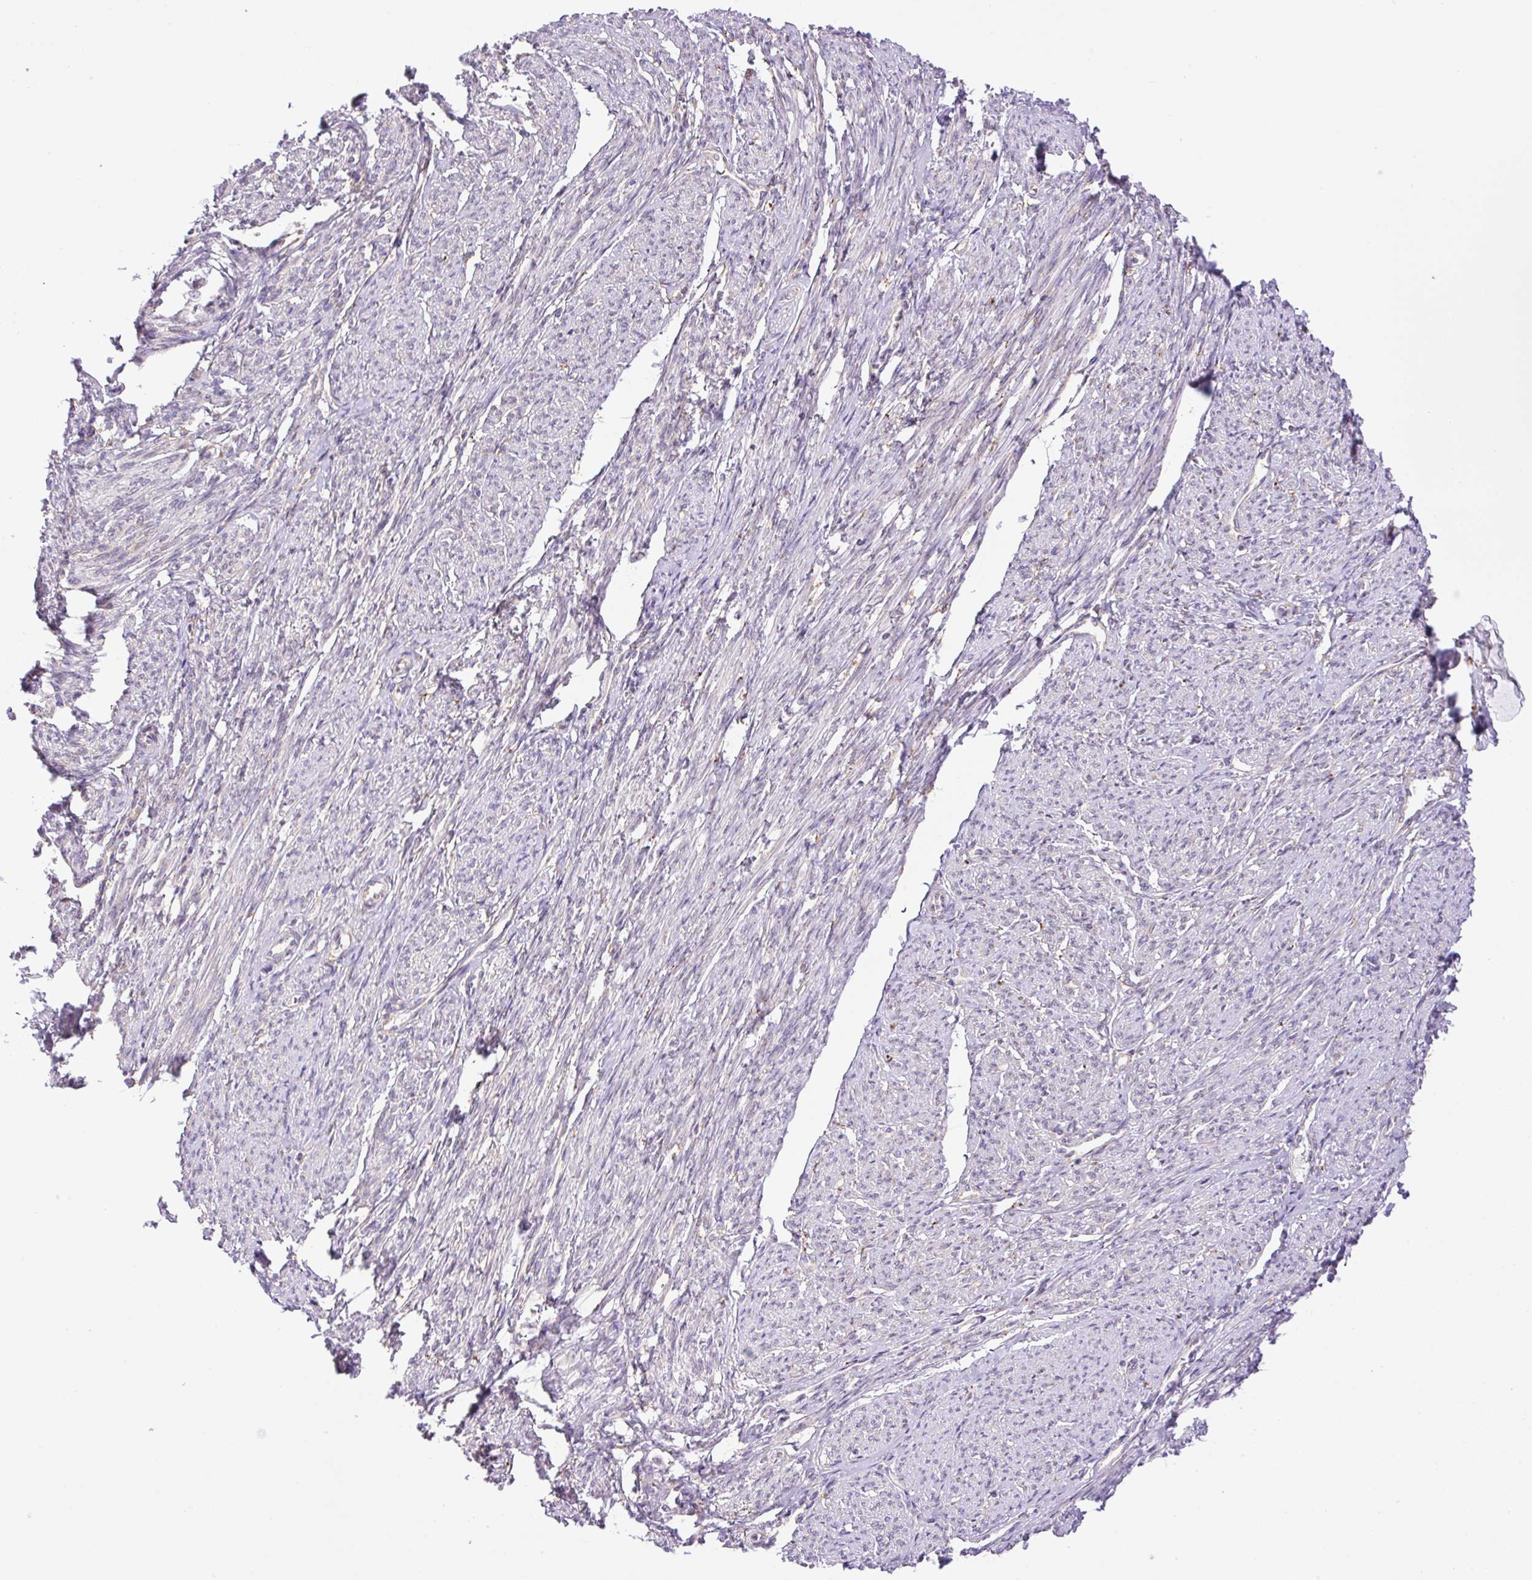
{"staining": {"intensity": "negative", "quantity": "none", "location": "none"}, "tissue": "smooth muscle", "cell_type": "Smooth muscle cells", "image_type": "normal", "snomed": [{"axis": "morphology", "description": "Normal tissue, NOS"}, {"axis": "topography", "description": "Smooth muscle"}], "caption": "High magnification brightfield microscopy of benign smooth muscle stained with DAB (brown) and counterstained with hematoxylin (blue): smooth muscle cells show no significant expression.", "gene": "POFUT1", "patient": {"sex": "female", "age": 65}}